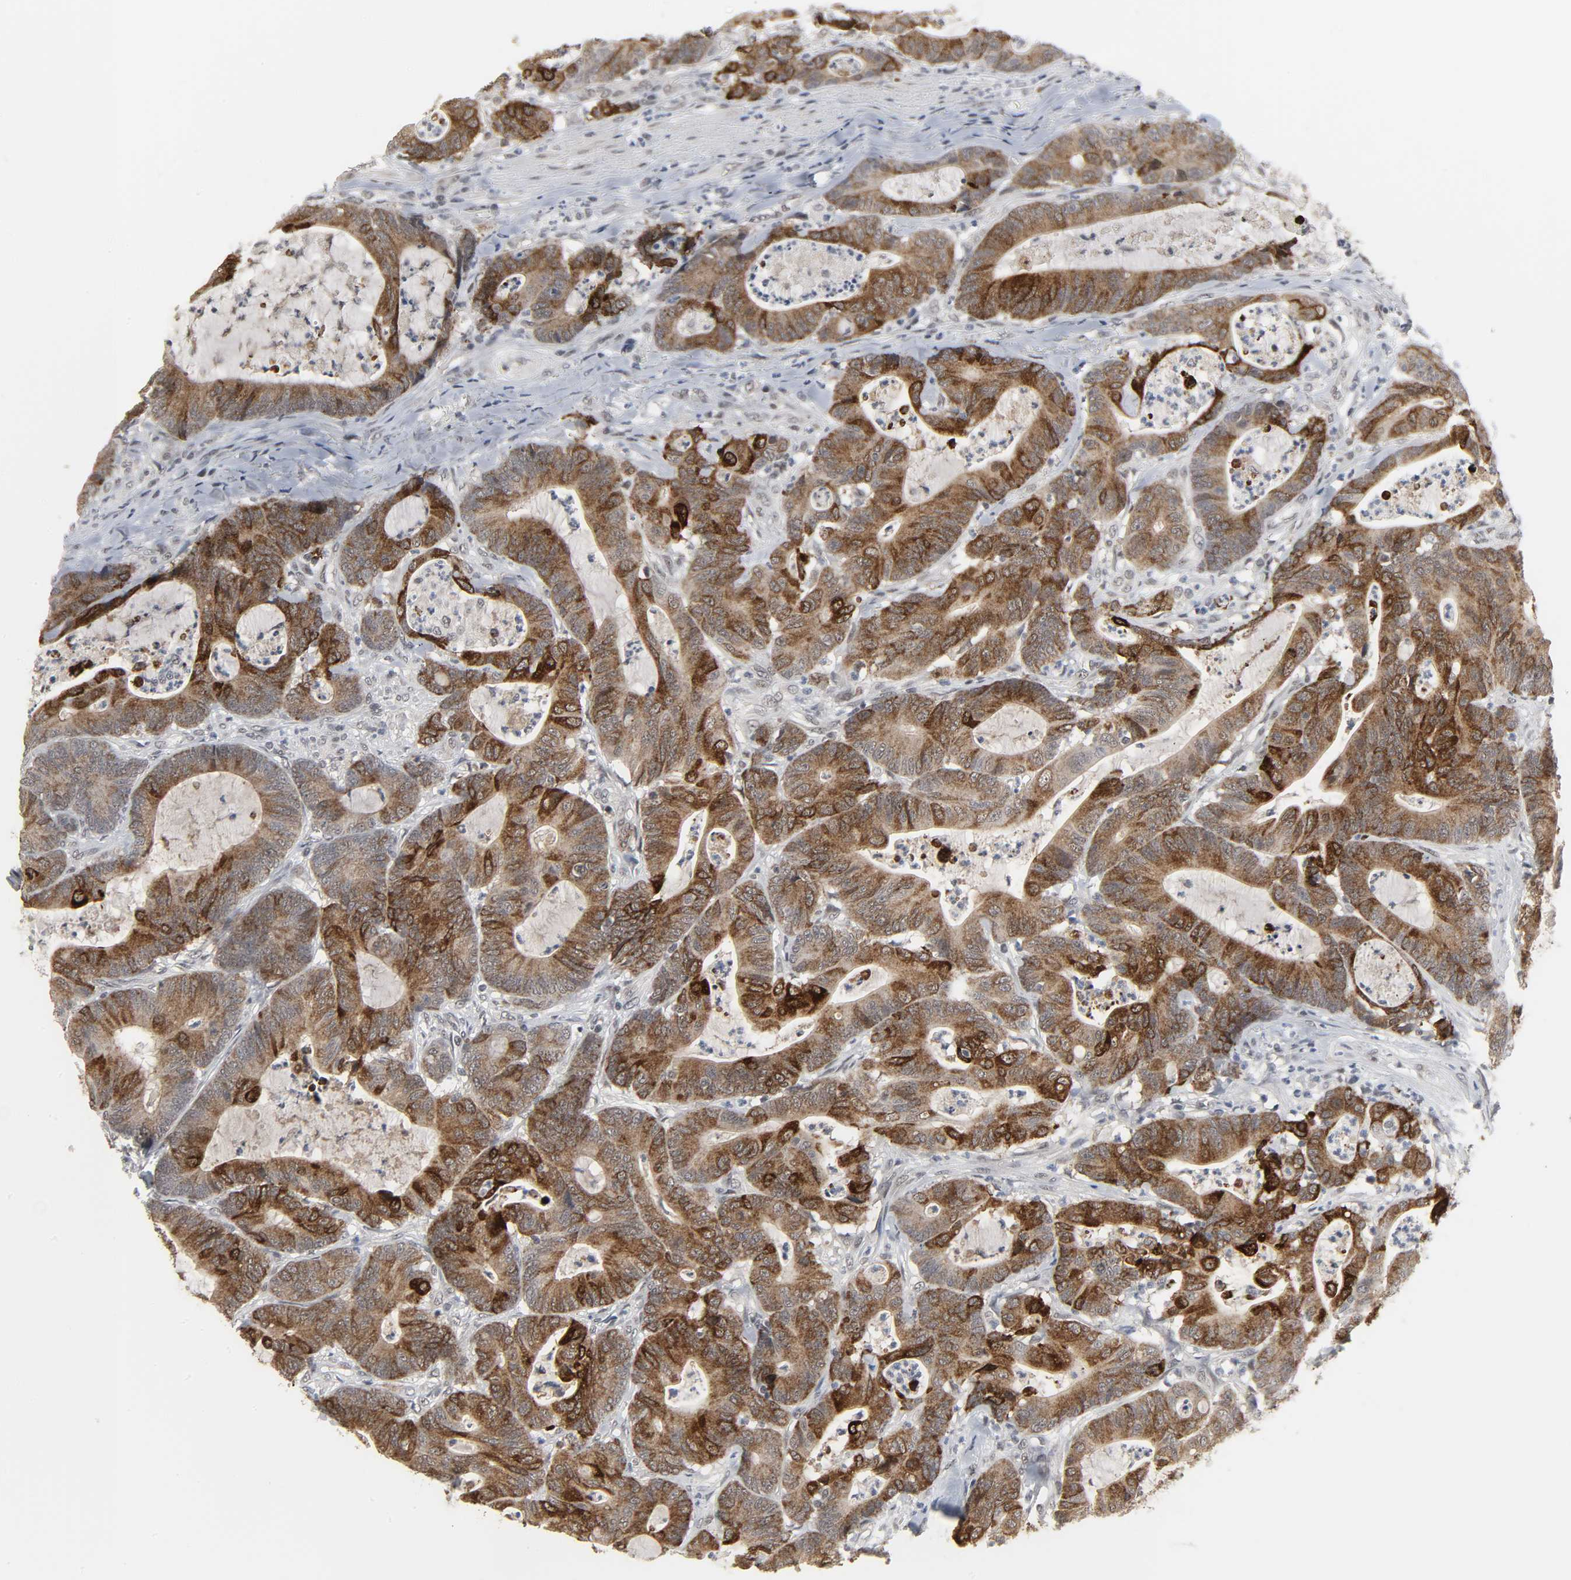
{"staining": {"intensity": "strong", "quantity": "25%-75%", "location": "cytoplasmic/membranous"}, "tissue": "colorectal cancer", "cell_type": "Tumor cells", "image_type": "cancer", "snomed": [{"axis": "morphology", "description": "Adenocarcinoma, NOS"}, {"axis": "topography", "description": "Colon"}], "caption": "Protein staining of colorectal adenocarcinoma tissue shows strong cytoplasmic/membranous positivity in about 25%-75% of tumor cells.", "gene": "MUC1", "patient": {"sex": "female", "age": 84}}